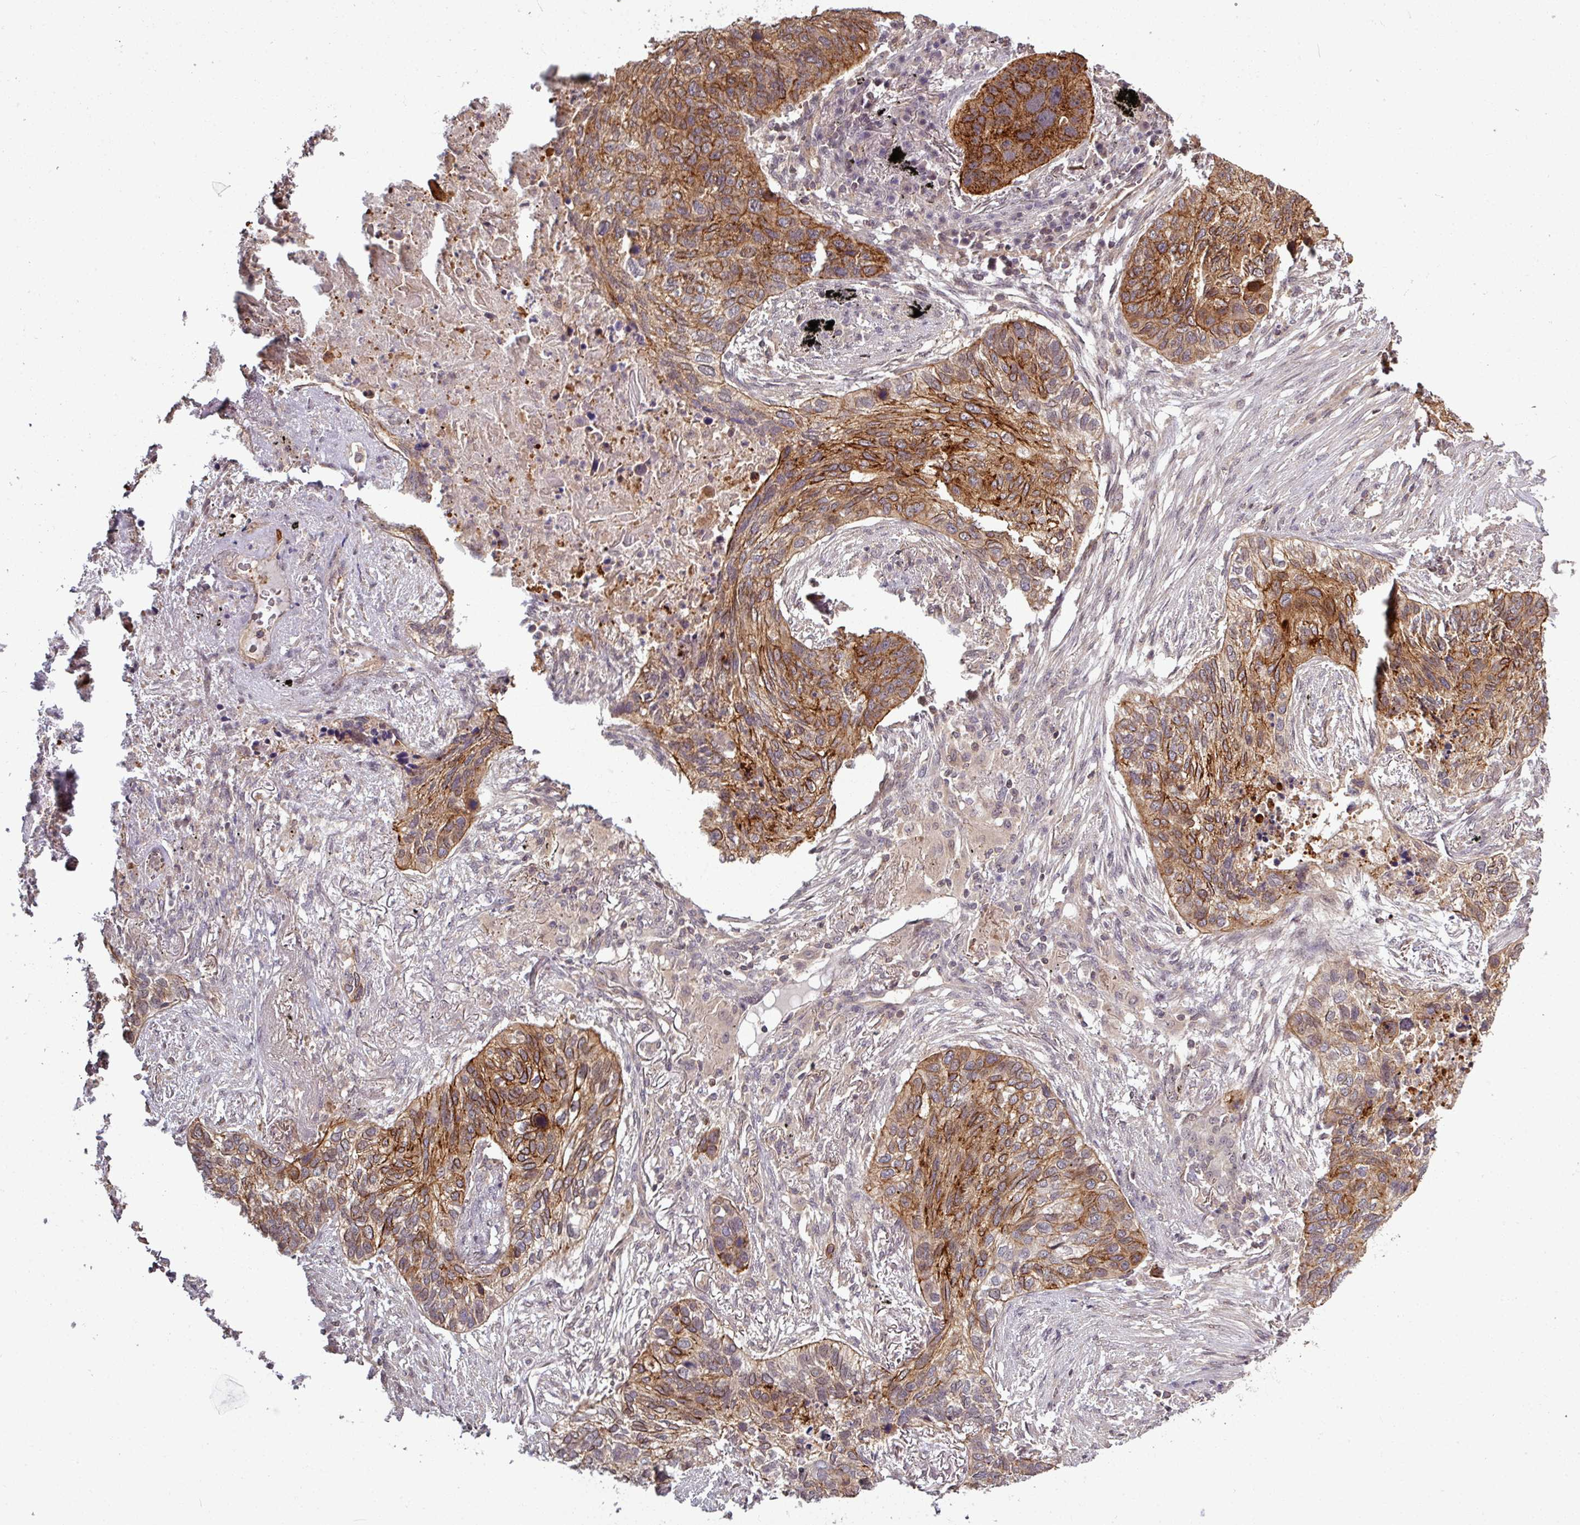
{"staining": {"intensity": "strong", "quantity": ">75%", "location": "cytoplasmic/membranous"}, "tissue": "lung cancer", "cell_type": "Tumor cells", "image_type": "cancer", "snomed": [{"axis": "morphology", "description": "Squamous cell carcinoma, NOS"}, {"axis": "topography", "description": "Lung"}], "caption": "Immunohistochemical staining of human lung cancer (squamous cell carcinoma) shows high levels of strong cytoplasmic/membranous expression in approximately >75% of tumor cells.", "gene": "TUSC3", "patient": {"sex": "female", "age": 63}}